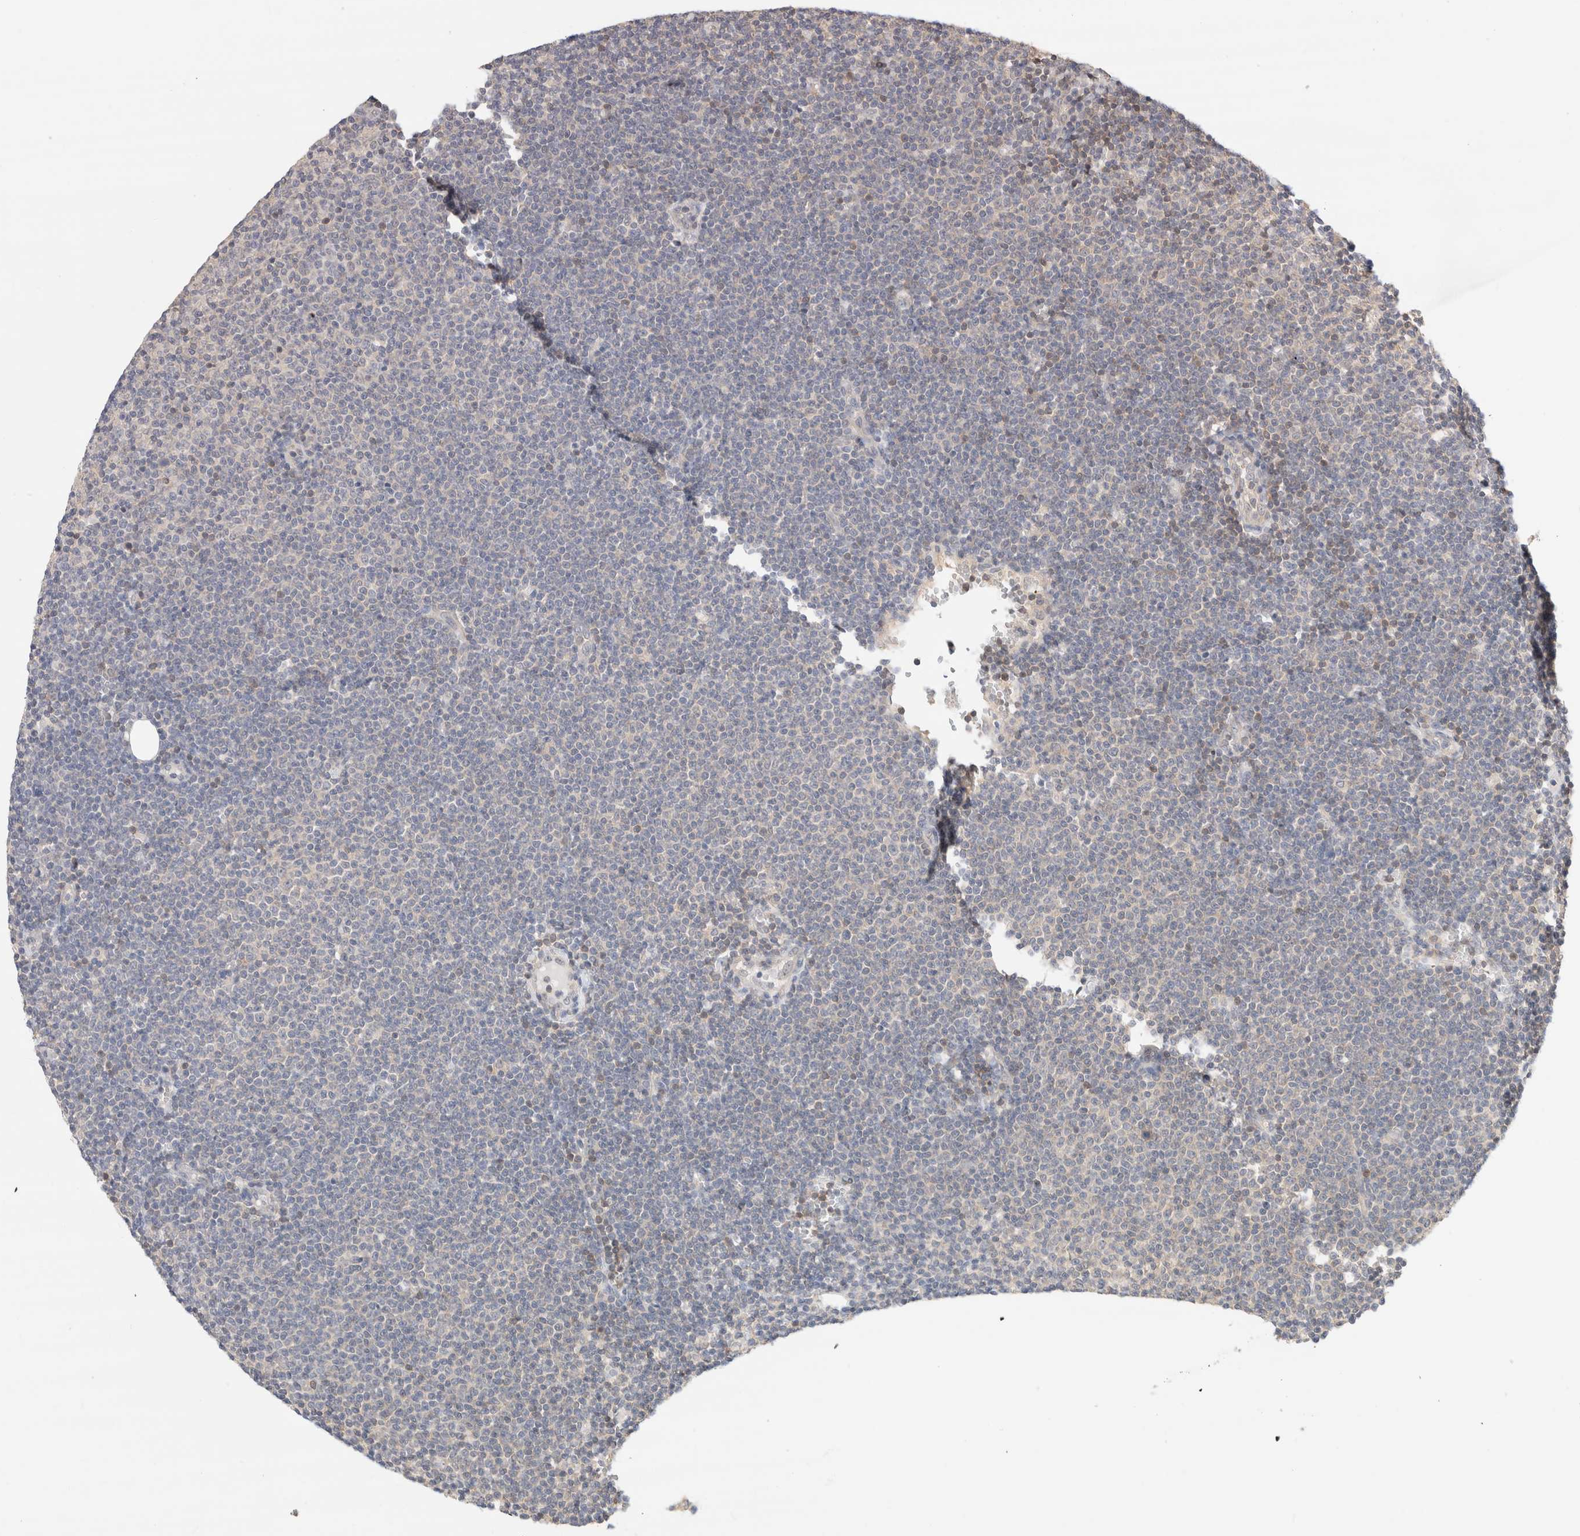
{"staining": {"intensity": "negative", "quantity": "none", "location": "none"}, "tissue": "lymphoma", "cell_type": "Tumor cells", "image_type": "cancer", "snomed": [{"axis": "morphology", "description": "Malignant lymphoma, non-Hodgkin's type, Low grade"}, {"axis": "topography", "description": "Lymph node"}], "caption": "This is an immunohistochemistry (IHC) micrograph of human malignant lymphoma, non-Hodgkin's type (low-grade). There is no expression in tumor cells.", "gene": "C17orf97", "patient": {"sex": "female", "age": 53}}